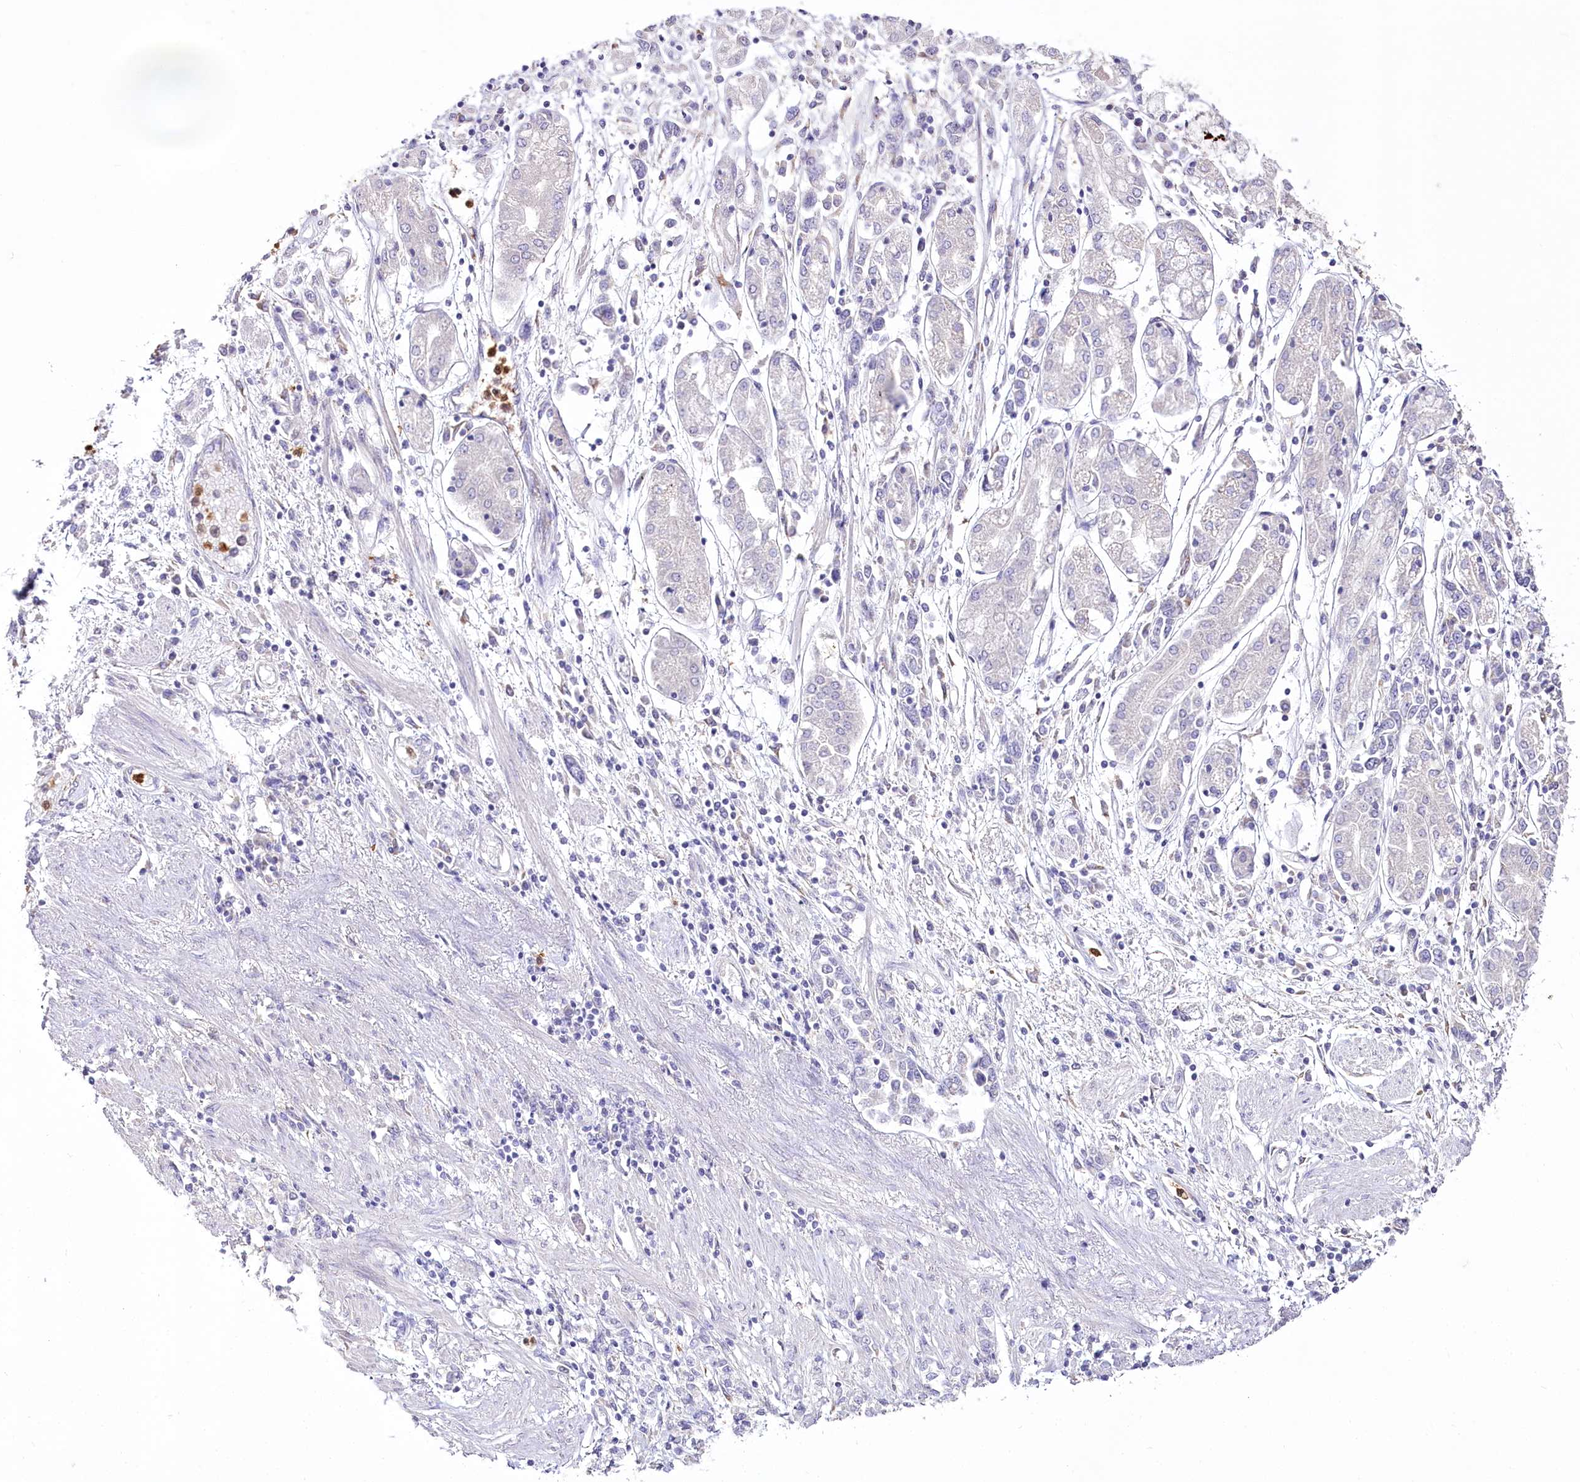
{"staining": {"intensity": "negative", "quantity": "none", "location": "none"}, "tissue": "stomach cancer", "cell_type": "Tumor cells", "image_type": "cancer", "snomed": [{"axis": "morphology", "description": "Adenocarcinoma, NOS"}, {"axis": "topography", "description": "Stomach"}], "caption": "High power microscopy micrograph of an immunohistochemistry (IHC) micrograph of stomach cancer, revealing no significant staining in tumor cells. (DAB (3,3'-diaminobenzidine) immunohistochemistry (IHC) visualized using brightfield microscopy, high magnification).", "gene": "DPYD", "patient": {"sex": "female", "age": 76}}